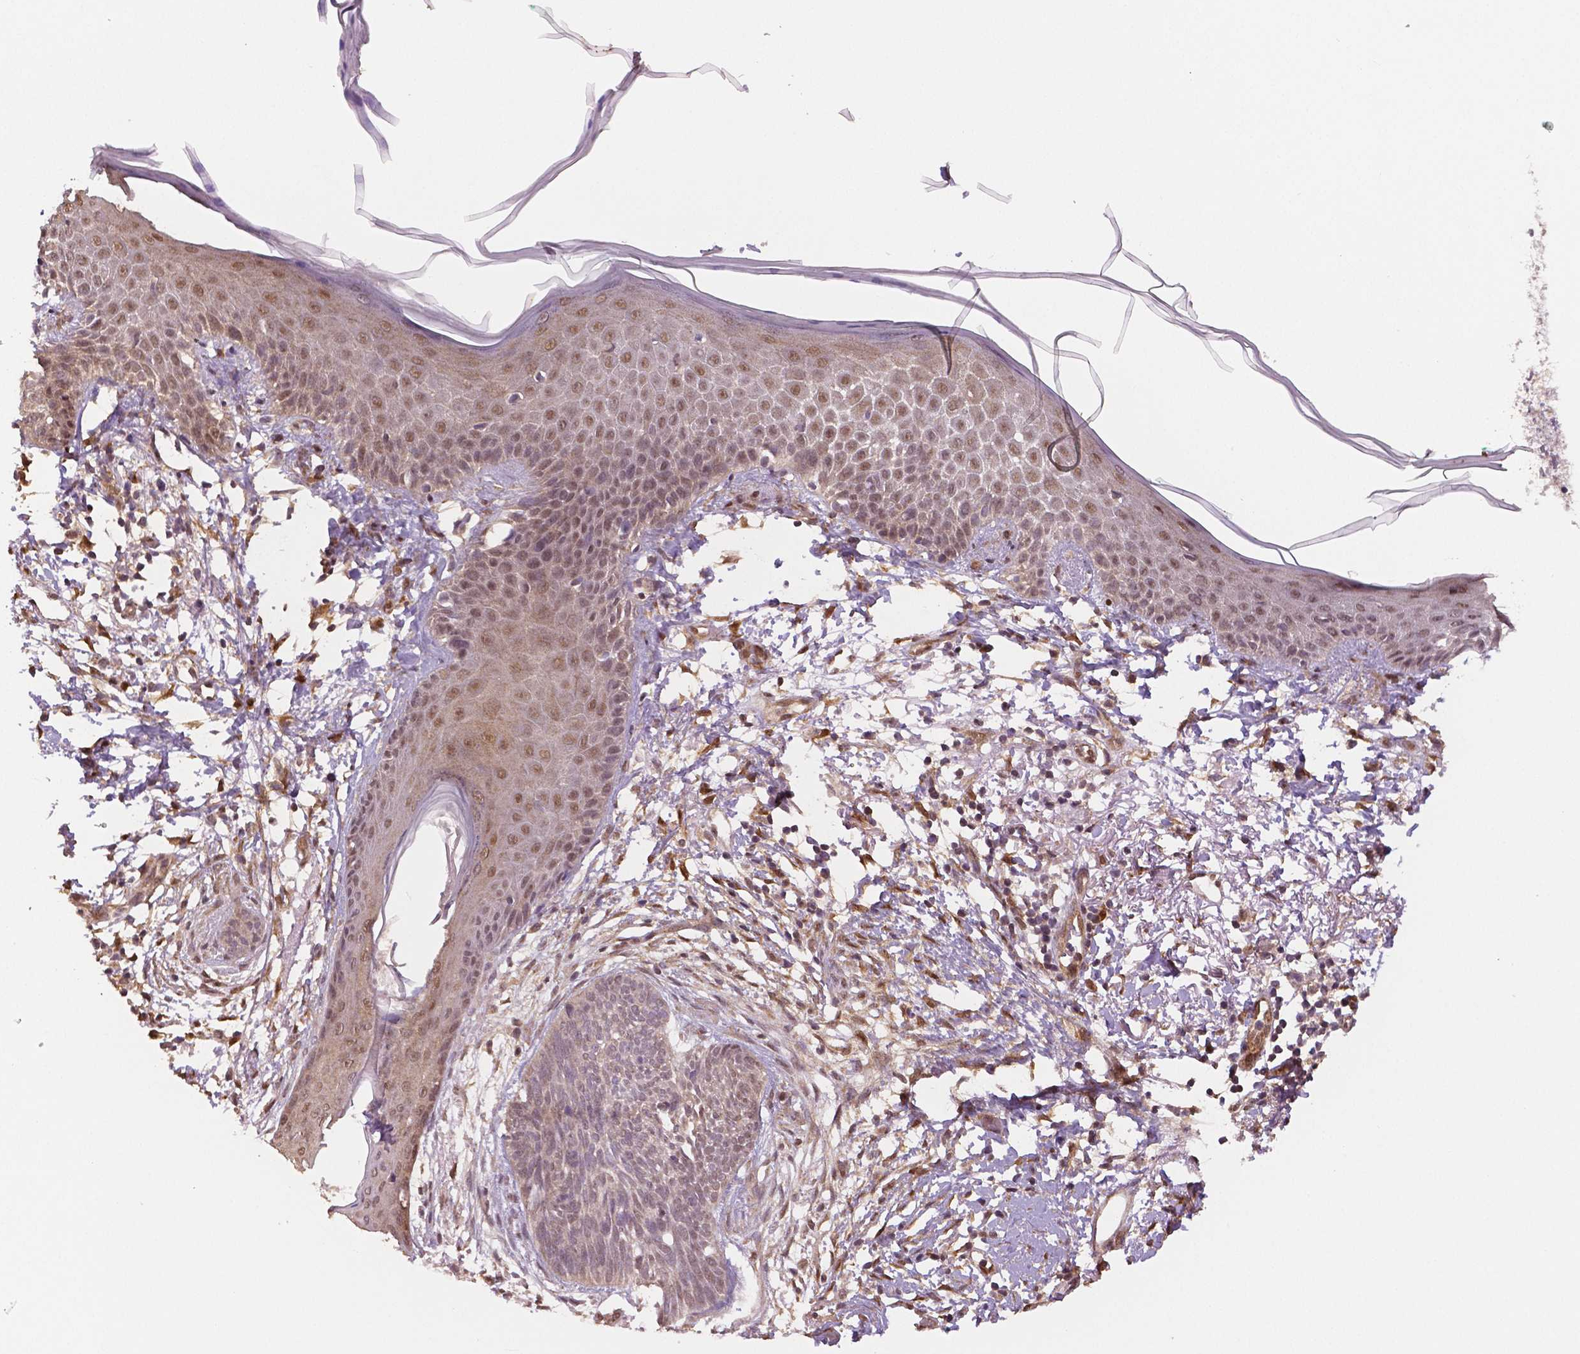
{"staining": {"intensity": "negative", "quantity": "none", "location": "none"}, "tissue": "skin cancer", "cell_type": "Tumor cells", "image_type": "cancer", "snomed": [{"axis": "morphology", "description": "Normal tissue, NOS"}, {"axis": "morphology", "description": "Basal cell carcinoma"}, {"axis": "topography", "description": "Skin"}], "caption": "The photomicrograph reveals no significant positivity in tumor cells of skin cancer.", "gene": "STAT3", "patient": {"sex": "male", "age": 84}}